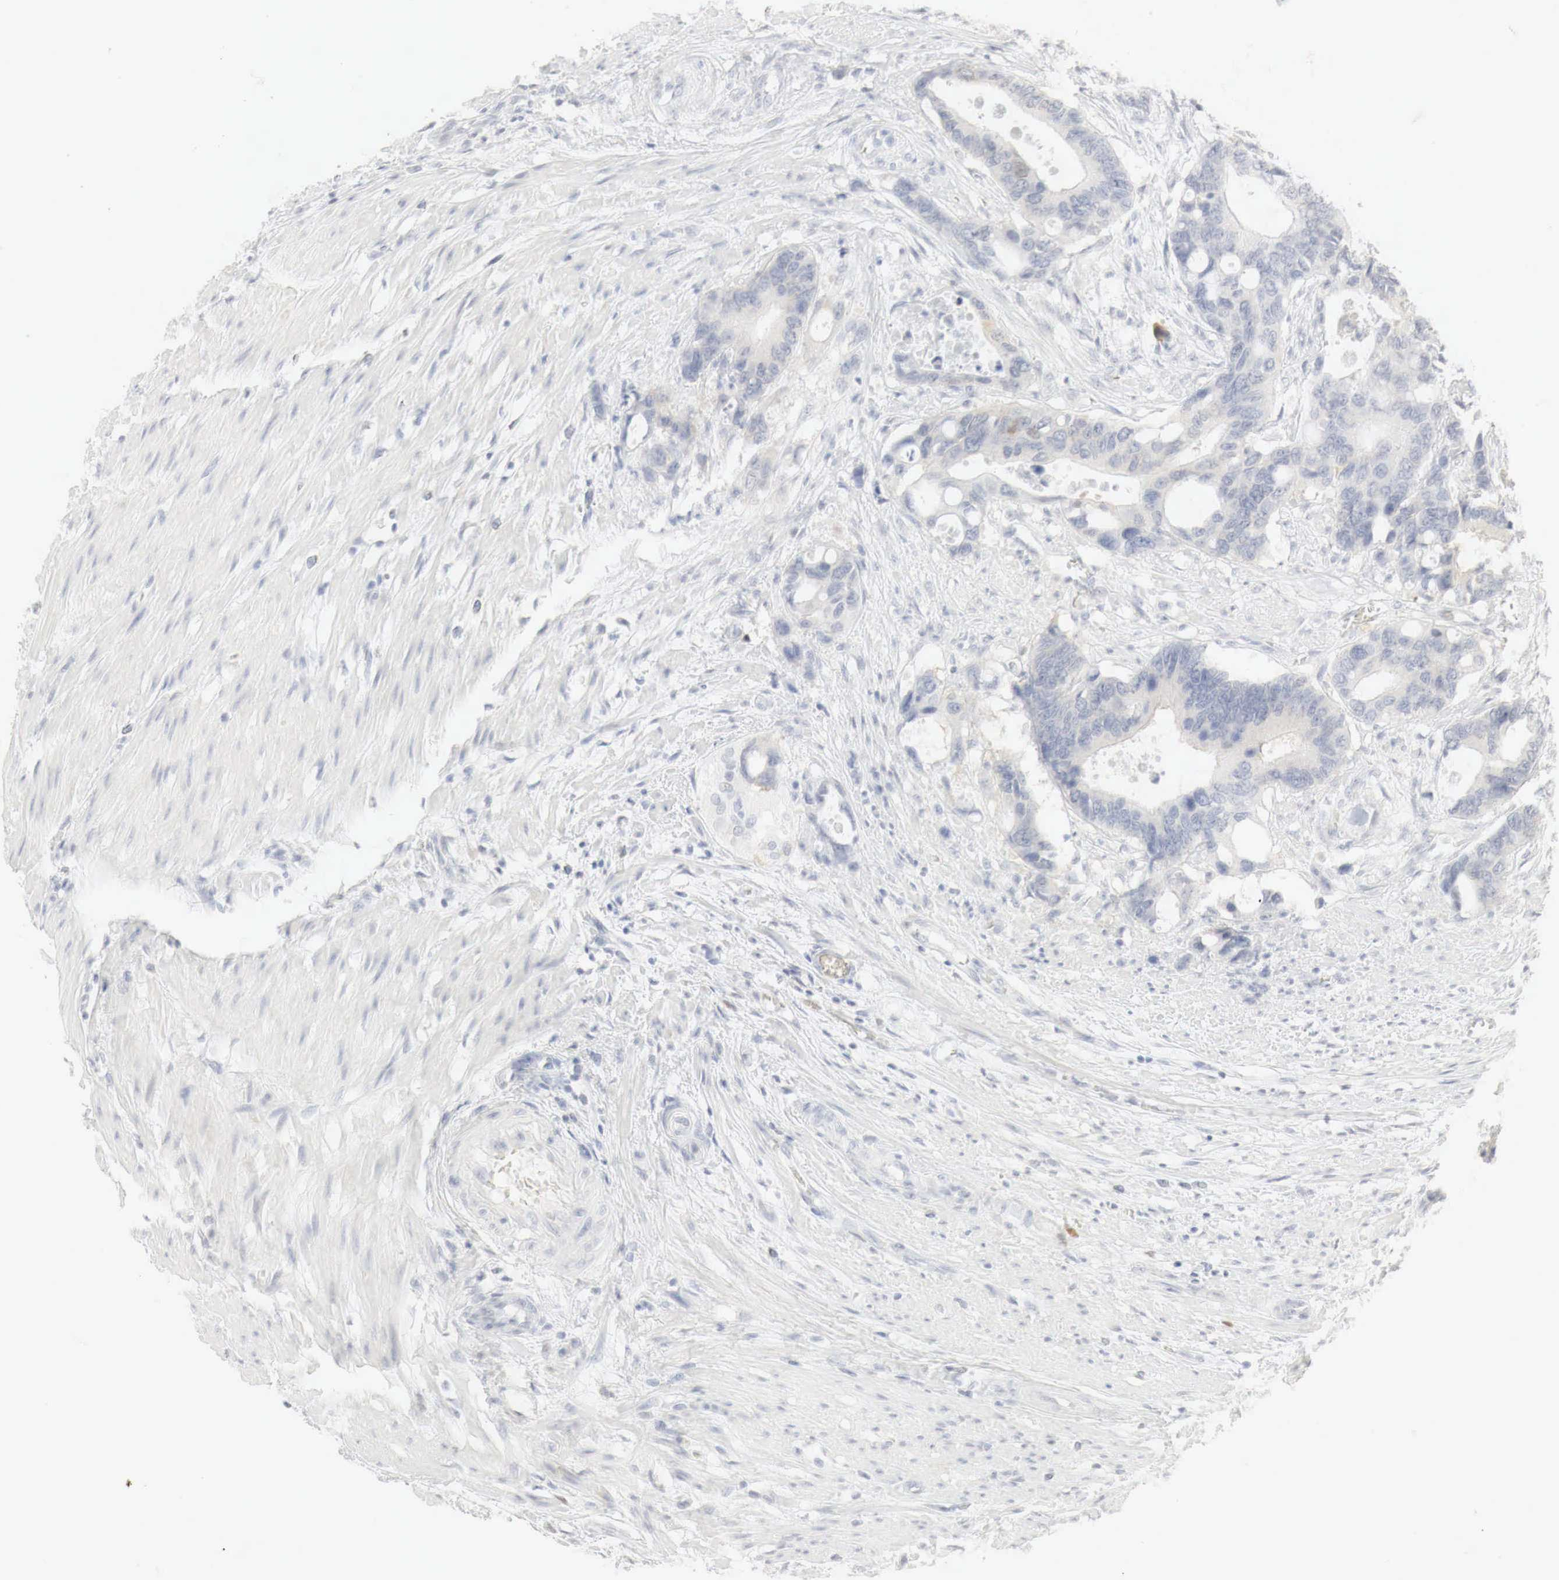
{"staining": {"intensity": "negative", "quantity": "none", "location": "none"}, "tissue": "colorectal cancer", "cell_type": "Tumor cells", "image_type": "cancer", "snomed": [{"axis": "morphology", "description": "Adenocarcinoma, NOS"}, {"axis": "topography", "description": "Colon"}], "caption": "Tumor cells show no significant protein positivity in colorectal adenocarcinoma.", "gene": "TP63", "patient": {"sex": "male", "age": 49}}